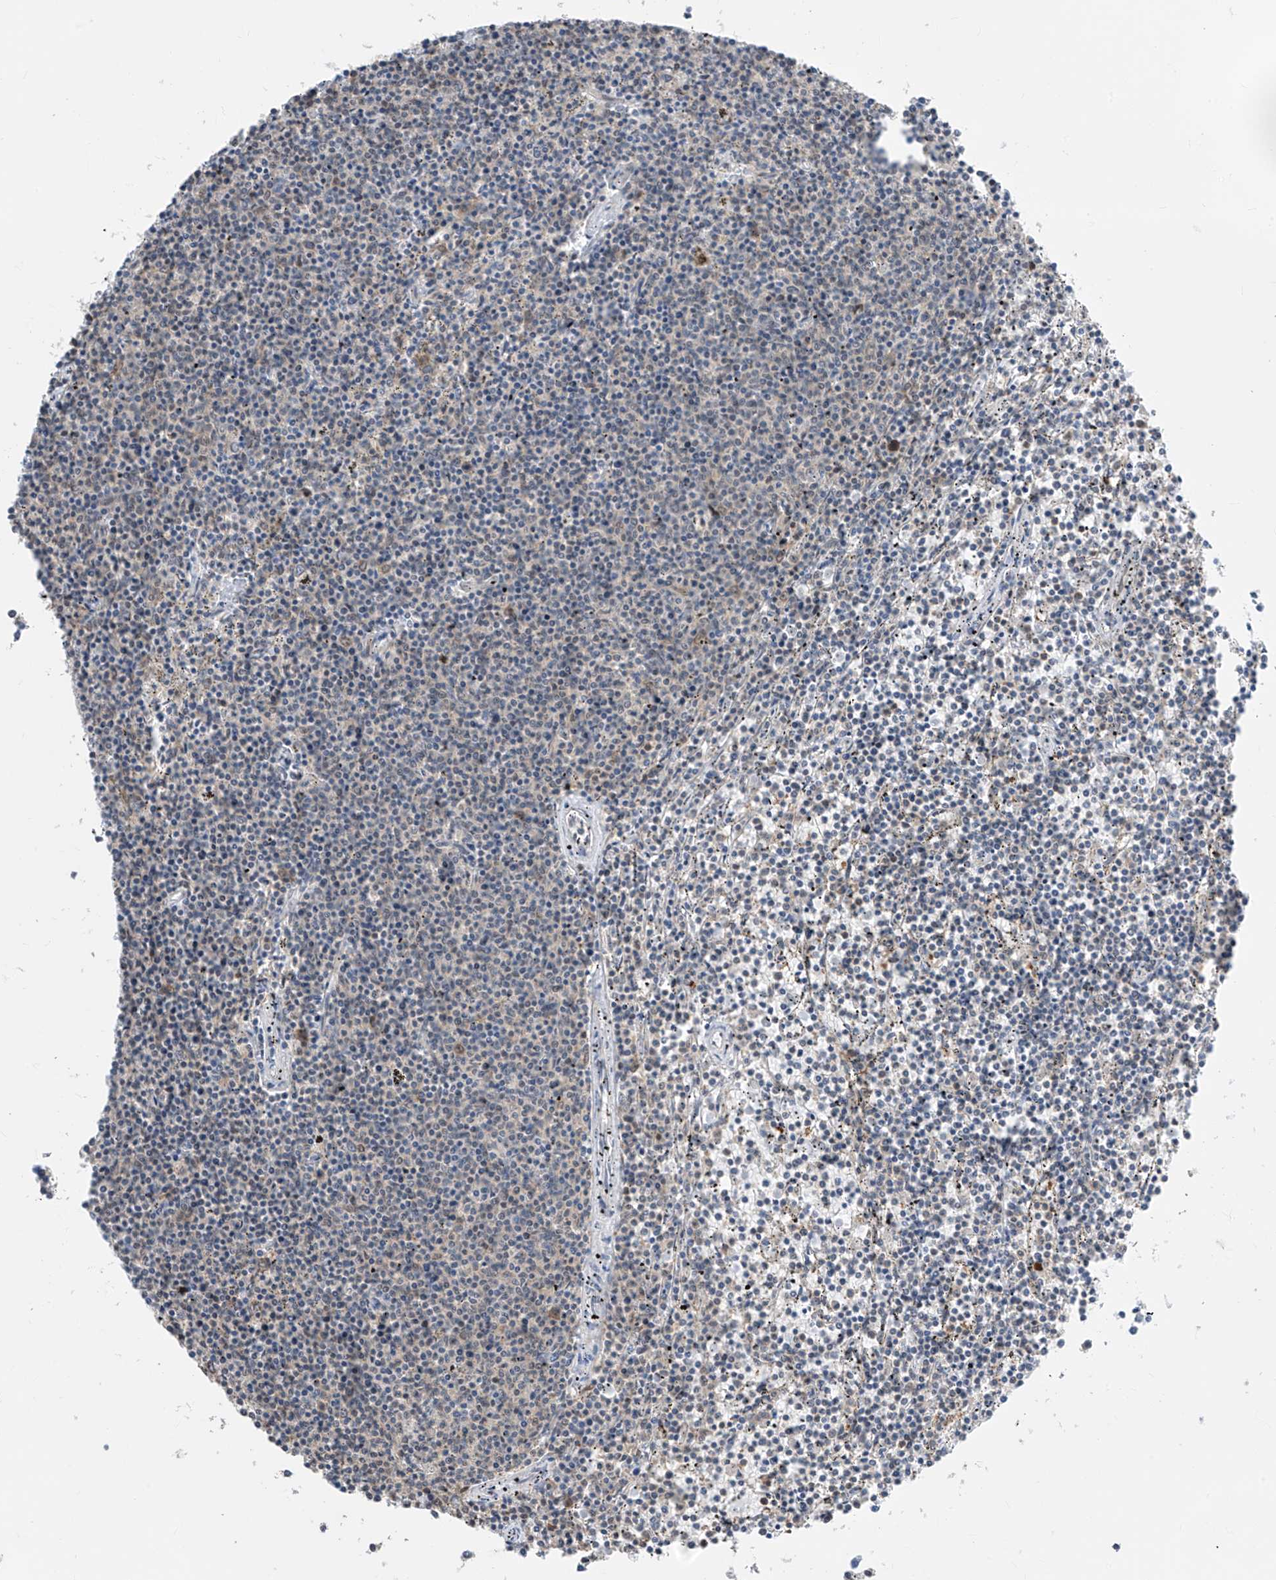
{"staining": {"intensity": "negative", "quantity": "none", "location": "none"}, "tissue": "lymphoma", "cell_type": "Tumor cells", "image_type": "cancer", "snomed": [{"axis": "morphology", "description": "Malignant lymphoma, non-Hodgkin's type, Low grade"}, {"axis": "topography", "description": "Spleen"}], "caption": "Photomicrograph shows no protein positivity in tumor cells of low-grade malignant lymphoma, non-Hodgkin's type tissue. Brightfield microscopy of IHC stained with DAB (brown) and hematoxylin (blue), captured at high magnification.", "gene": "TTC38", "patient": {"sex": "female", "age": 50}}